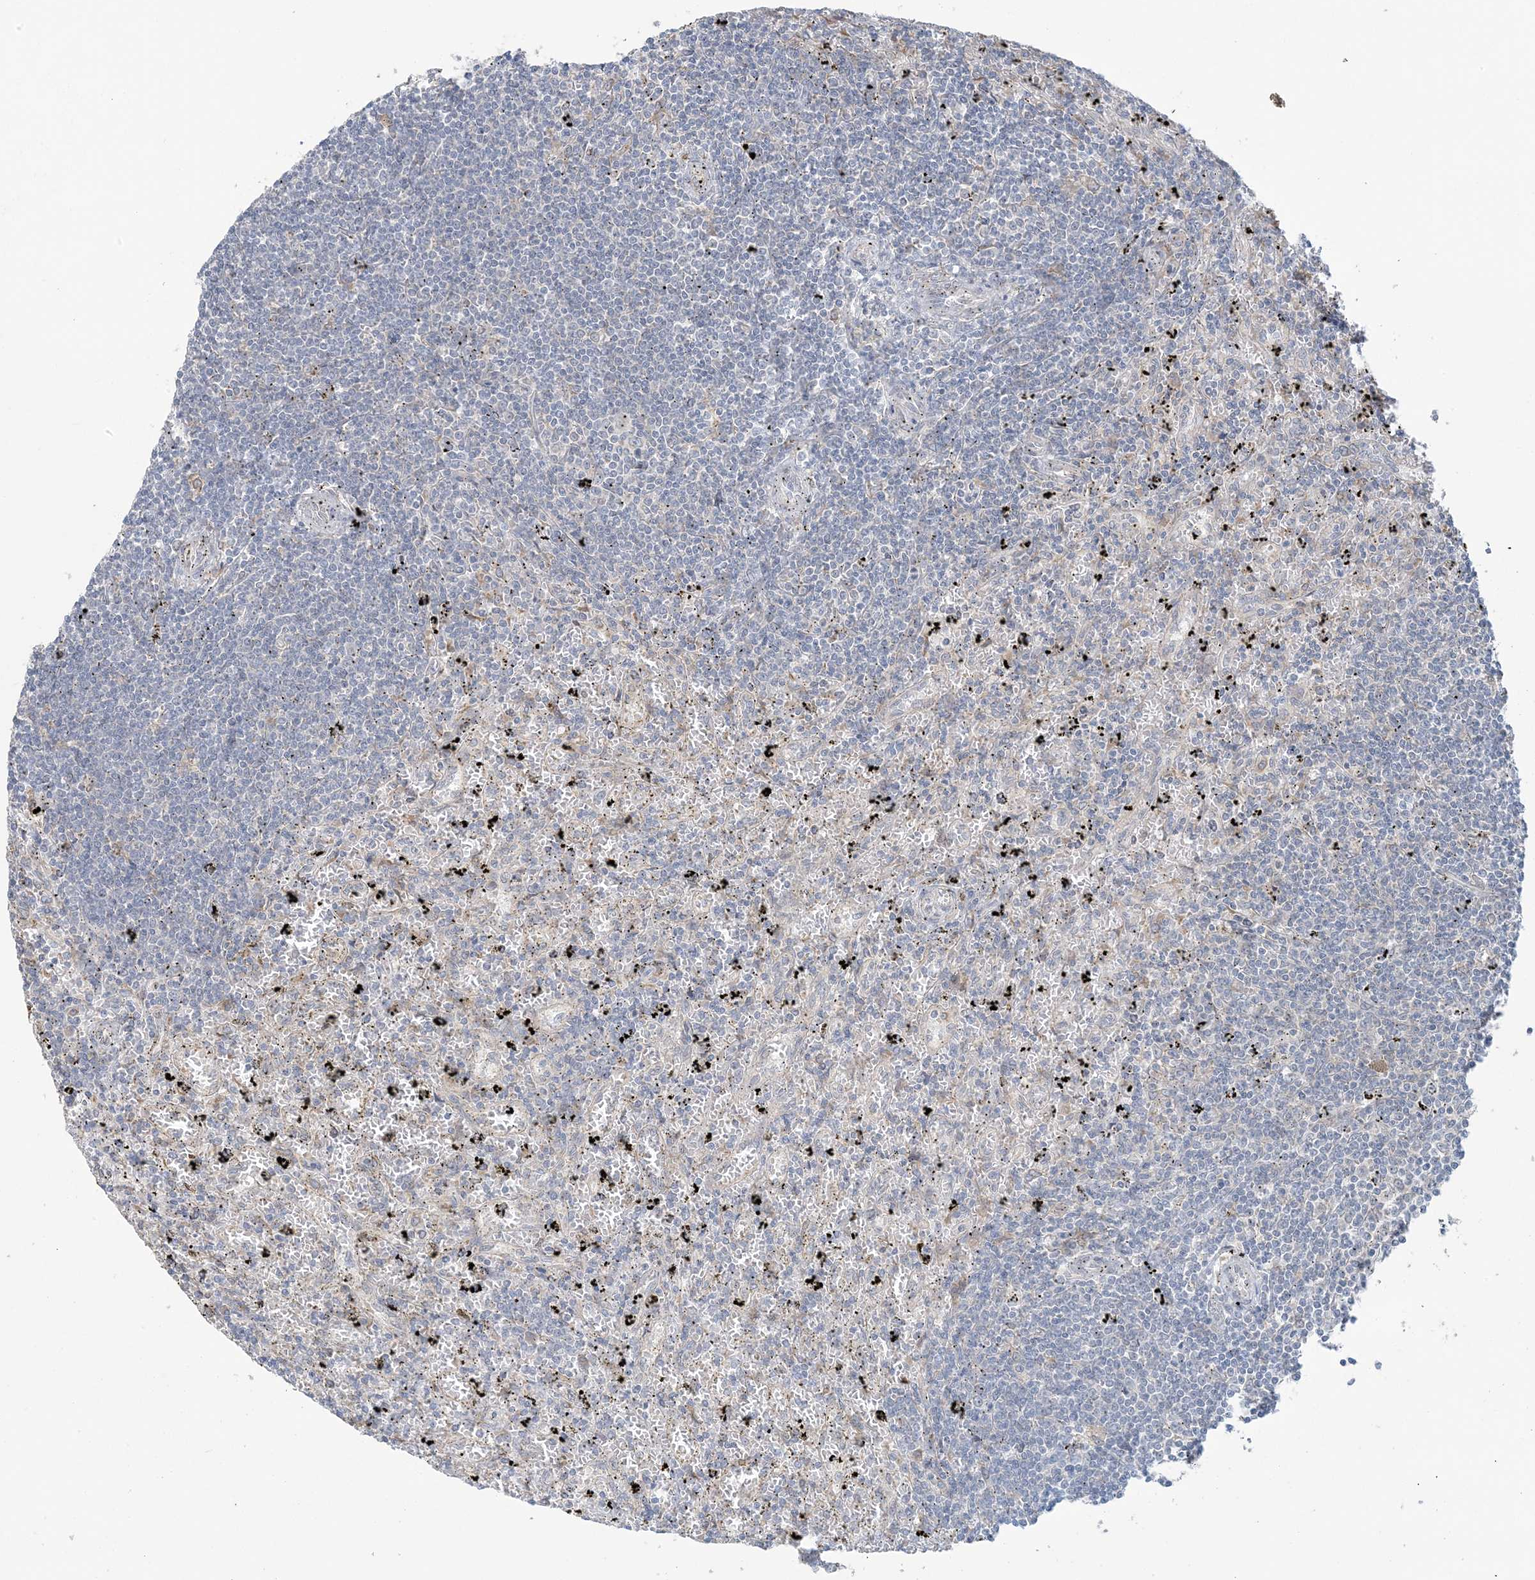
{"staining": {"intensity": "negative", "quantity": "none", "location": "none"}, "tissue": "lymphoma", "cell_type": "Tumor cells", "image_type": "cancer", "snomed": [{"axis": "morphology", "description": "Malignant lymphoma, non-Hodgkin's type, Low grade"}, {"axis": "topography", "description": "Spleen"}], "caption": "IHC photomicrograph of neoplastic tissue: human malignant lymphoma, non-Hodgkin's type (low-grade) stained with DAB exhibits no significant protein expression in tumor cells. Brightfield microscopy of IHC stained with DAB (3,3'-diaminobenzidine) (brown) and hematoxylin (blue), captured at high magnification.", "gene": "EEFSEC", "patient": {"sex": "male", "age": 76}}